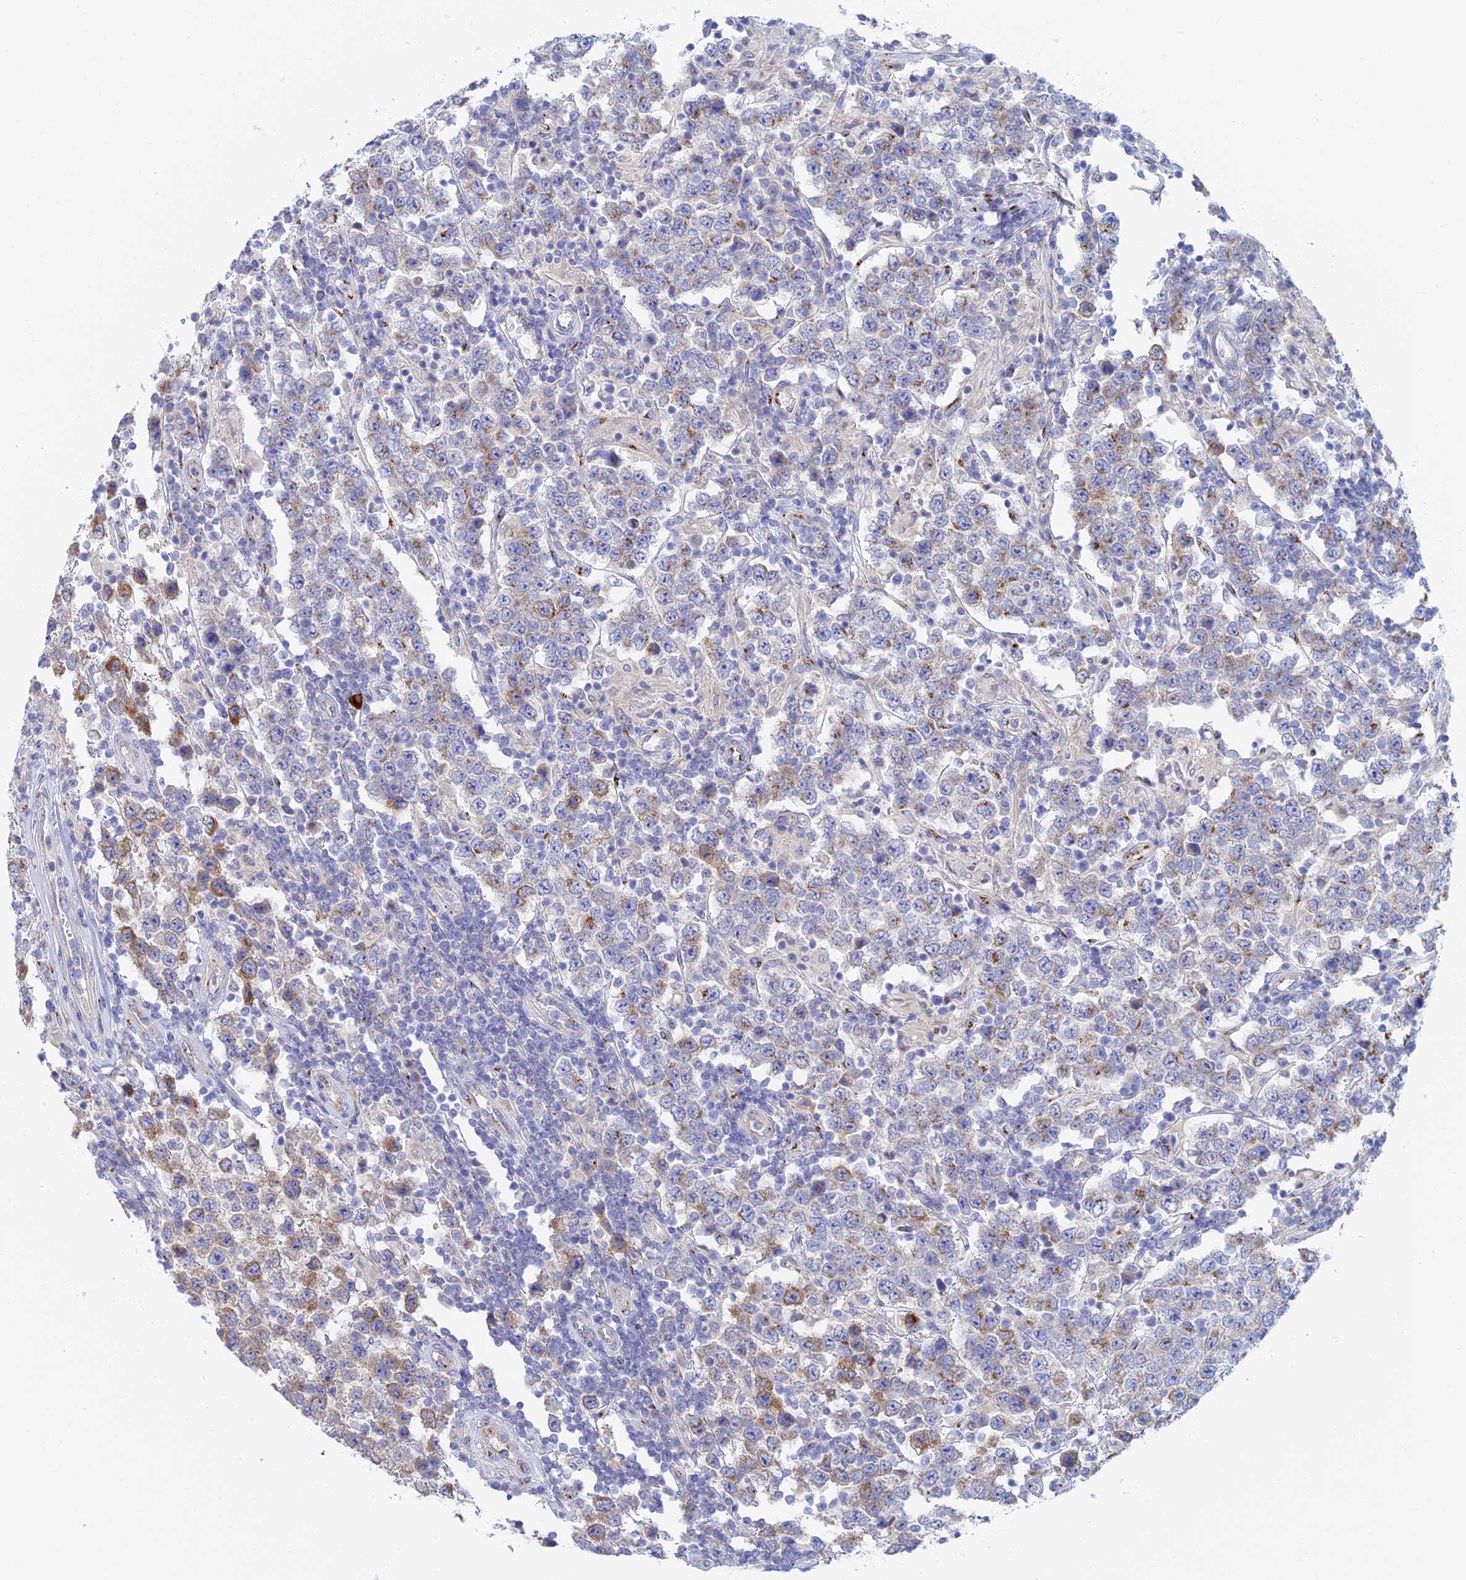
{"staining": {"intensity": "moderate", "quantity": "25%-75%", "location": "cytoplasmic/membranous"}, "tissue": "testis cancer", "cell_type": "Tumor cells", "image_type": "cancer", "snomed": [{"axis": "morphology", "description": "Normal tissue, NOS"}, {"axis": "morphology", "description": "Urothelial carcinoma, High grade"}, {"axis": "morphology", "description": "Seminoma, NOS"}, {"axis": "morphology", "description": "Carcinoma, Embryonal, NOS"}, {"axis": "topography", "description": "Urinary bladder"}, {"axis": "topography", "description": "Testis"}], "caption": "A brown stain highlights moderate cytoplasmic/membranous staining of a protein in urothelial carcinoma (high-grade) (testis) tumor cells.", "gene": "SLC24A3", "patient": {"sex": "male", "age": 41}}